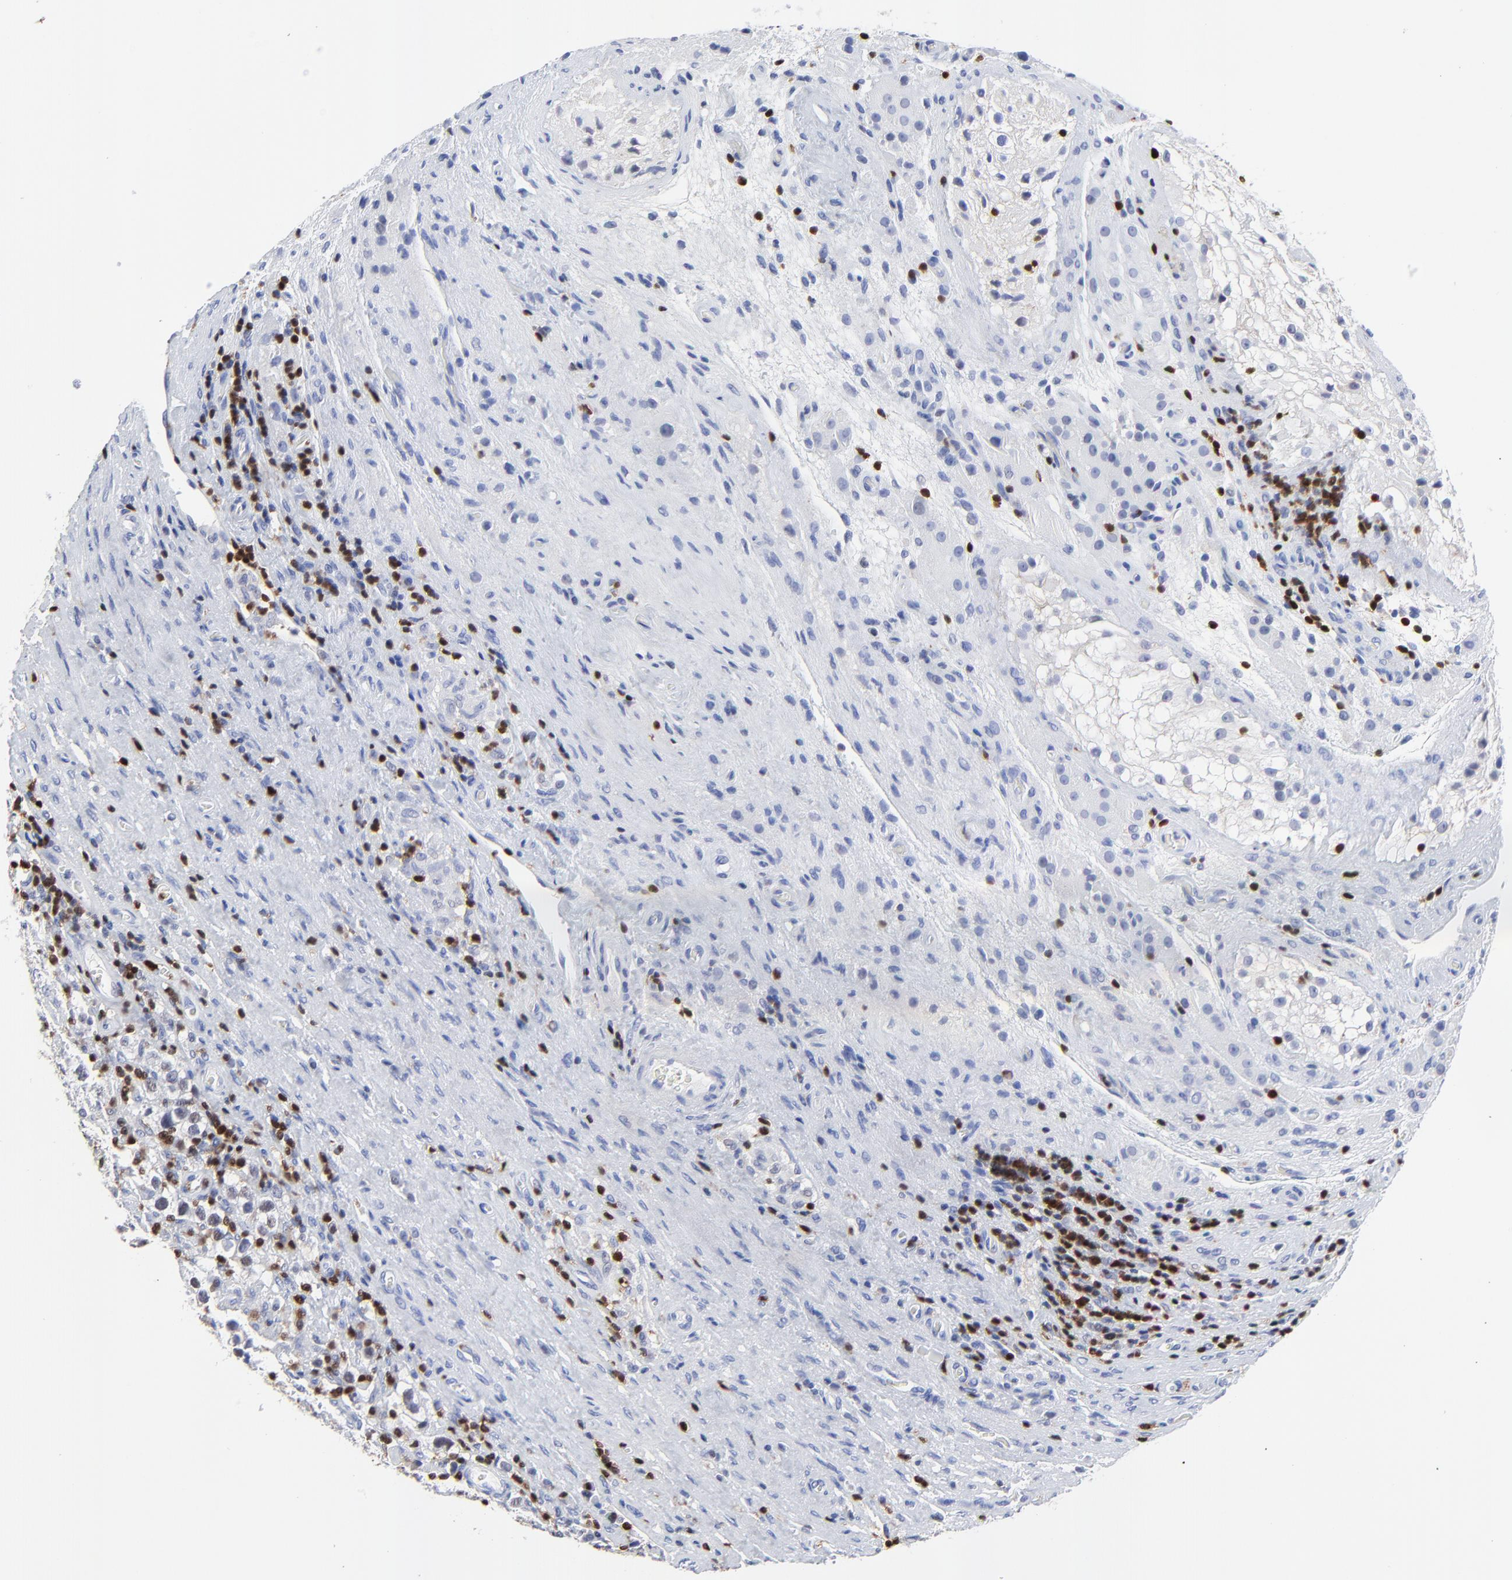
{"staining": {"intensity": "negative", "quantity": "none", "location": "none"}, "tissue": "testis cancer", "cell_type": "Tumor cells", "image_type": "cancer", "snomed": [{"axis": "morphology", "description": "Seminoma, NOS"}, {"axis": "topography", "description": "Testis"}], "caption": "High power microscopy micrograph of an IHC photomicrograph of testis cancer, revealing no significant staining in tumor cells.", "gene": "ZAP70", "patient": {"sex": "male", "age": 43}}